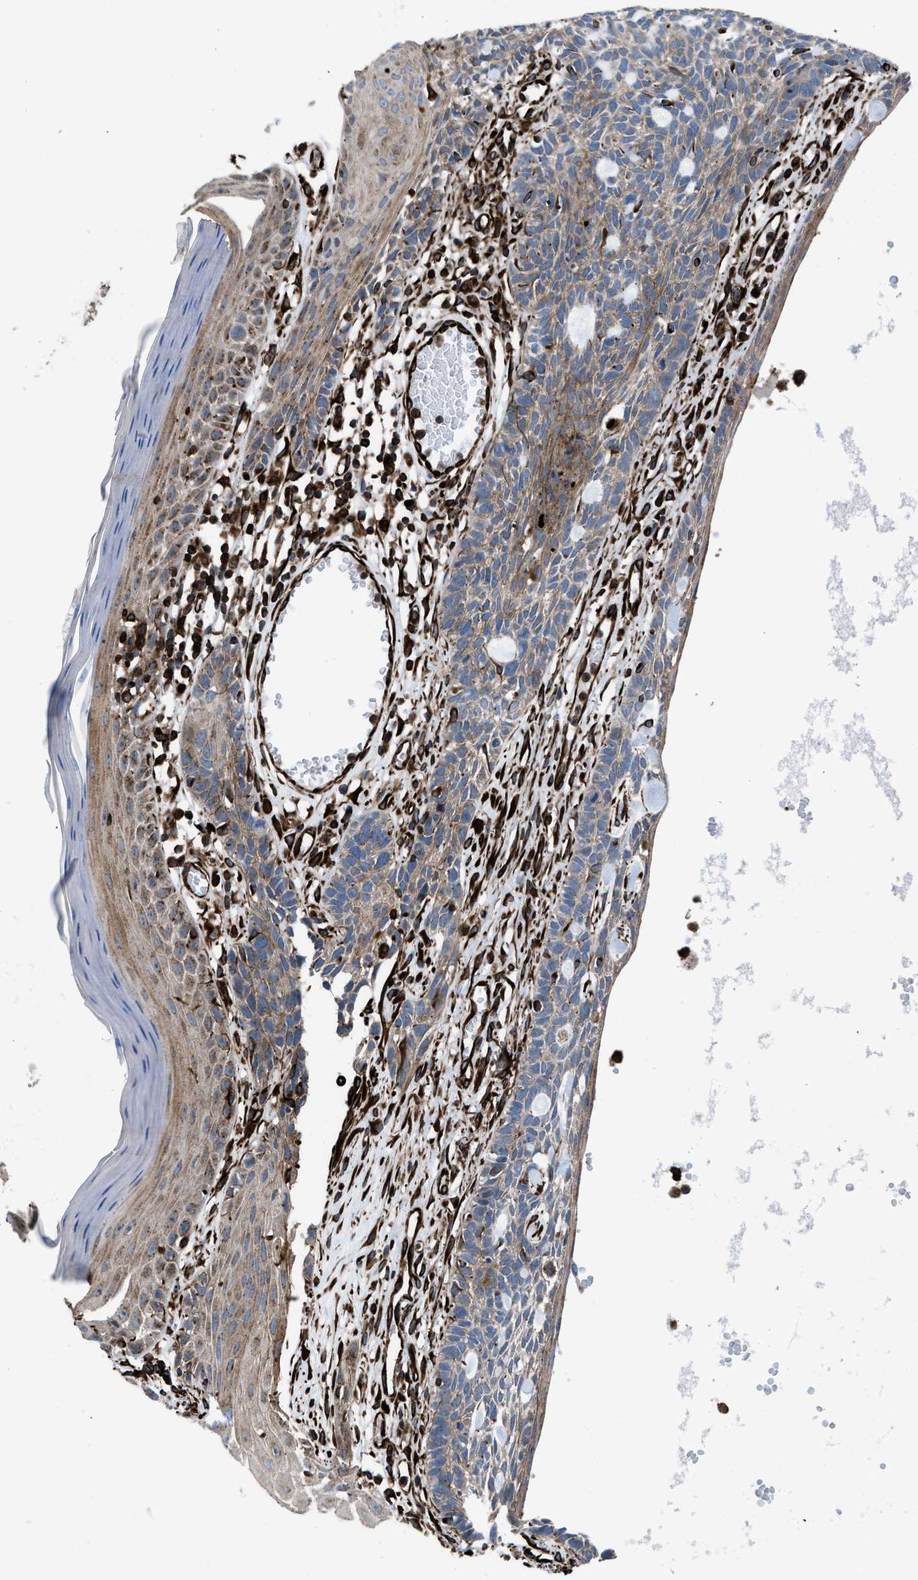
{"staining": {"intensity": "weak", "quantity": "25%-75%", "location": "cytoplasmic/membranous"}, "tissue": "skin cancer", "cell_type": "Tumor cells", "image_type": "cancer", "snomed": [{"axis": "morphology", "description": "Basal cell carcinoma"}, {"axis": "topography", "description": "Skin"}], "caption": "High-magnification brightfield microscopy of skin basal cell carcinoma stained with DAB (3,3'-diaminobenzidine) (brown) and counterstained with hematoxylin (blue). tumor cells exhibit weak cytoplasmic/membranous expression is present in approximately25%-75% of cells.", "gene": "PTPRE", "patient": {"sex": "male", "age": 67}}